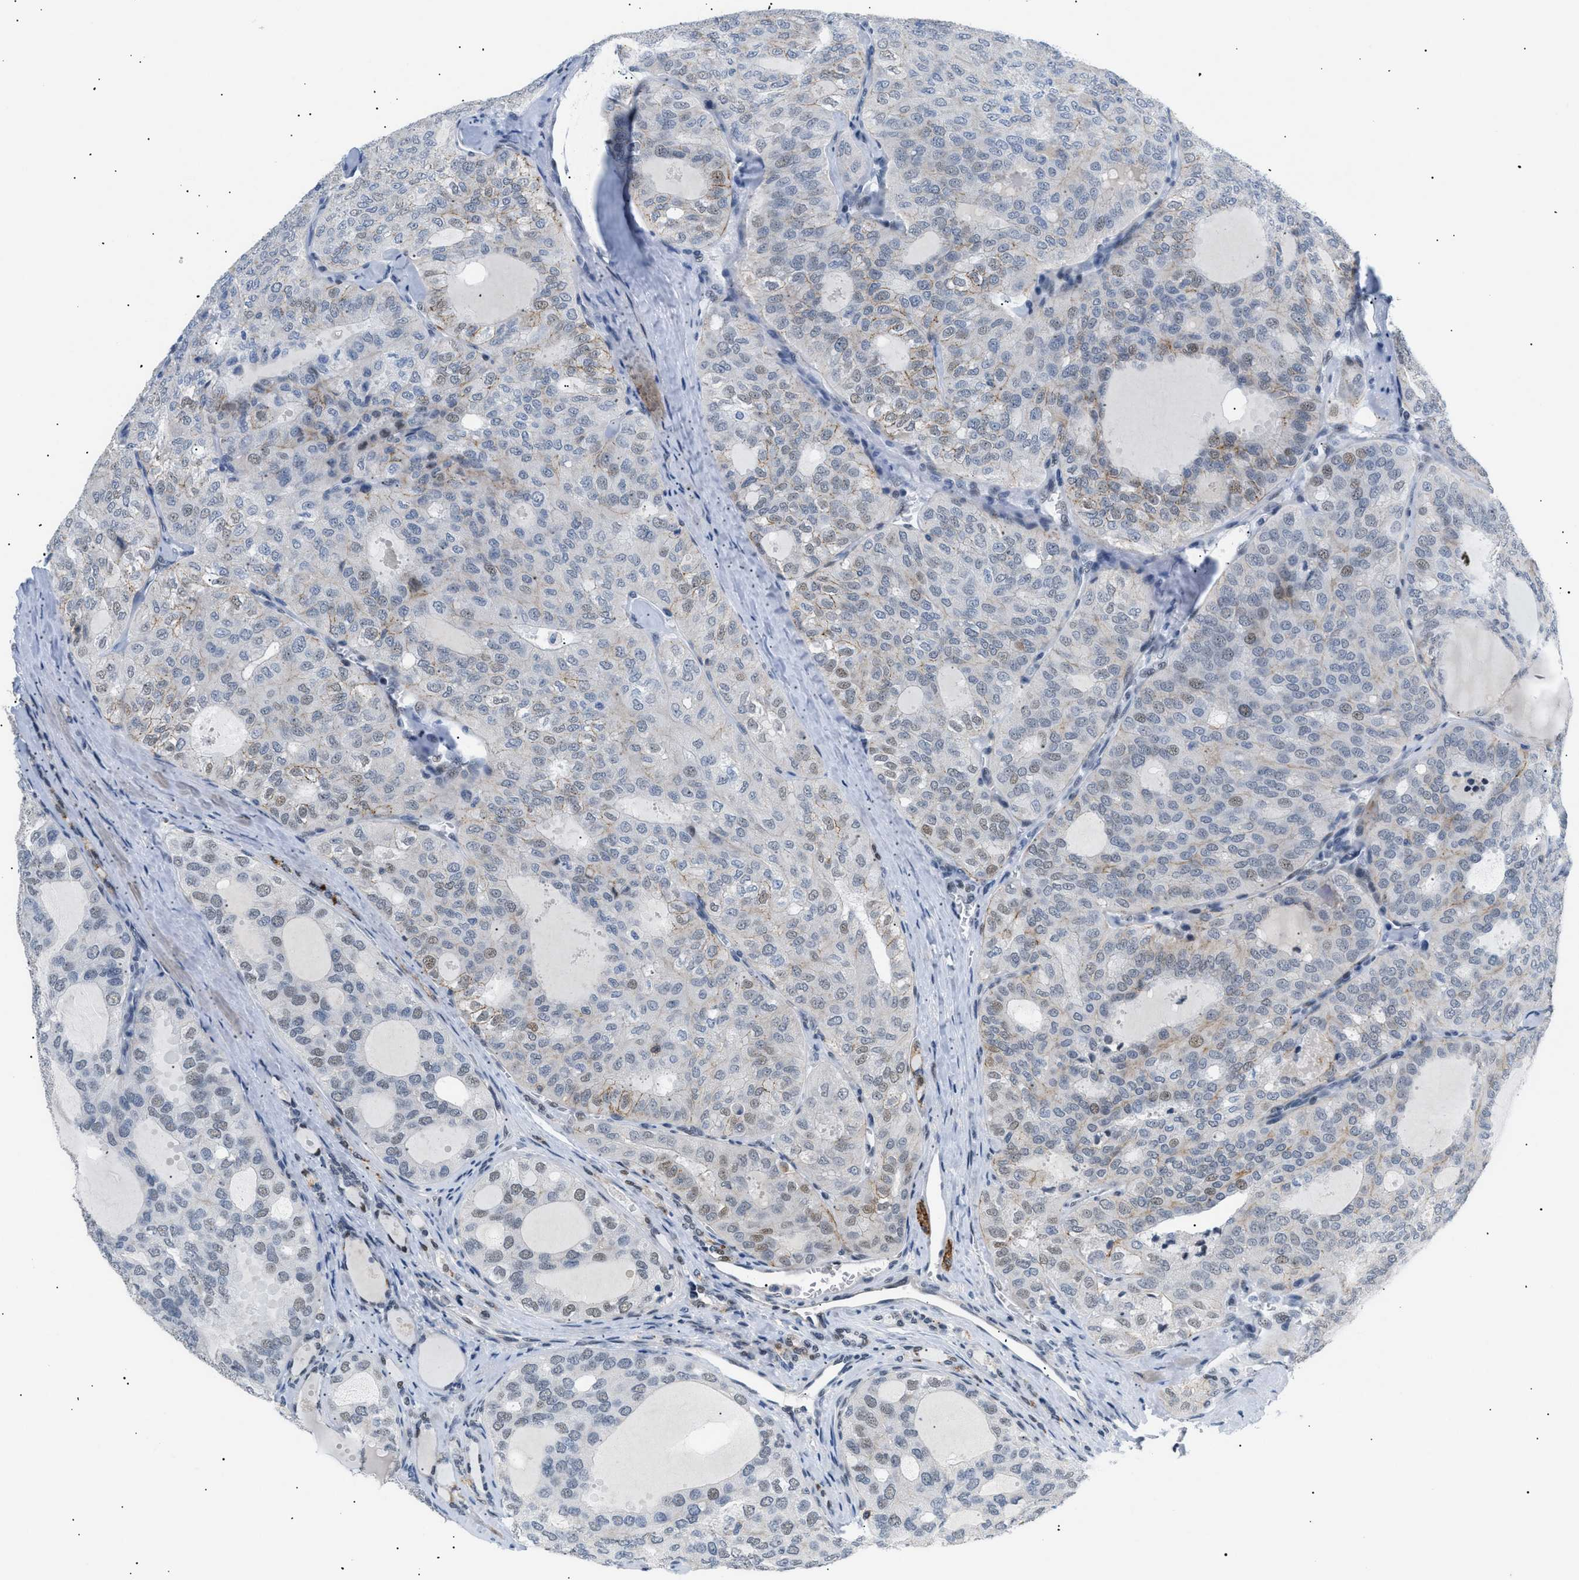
{"staining": {"intensity": "weak", "quantity": "25%-75%", "location": "nuclear"}, "tissue": "thyroid cancer", "cell_type": "Tumor cells", "image_type": "cancer", "snomed": [{"axis": "morphology", "description": "Follicular adenoma carcinoma, NOS"}, {"axis": "topography", "description": "Thyroid gland"}], "caption": "Protein staining of thyroid cancer tissue displays weak nuclear expression in about 25%-75% of tumor cells.", "gene": "KCNC3", "patient": {"sex": "male", "age": 75}}